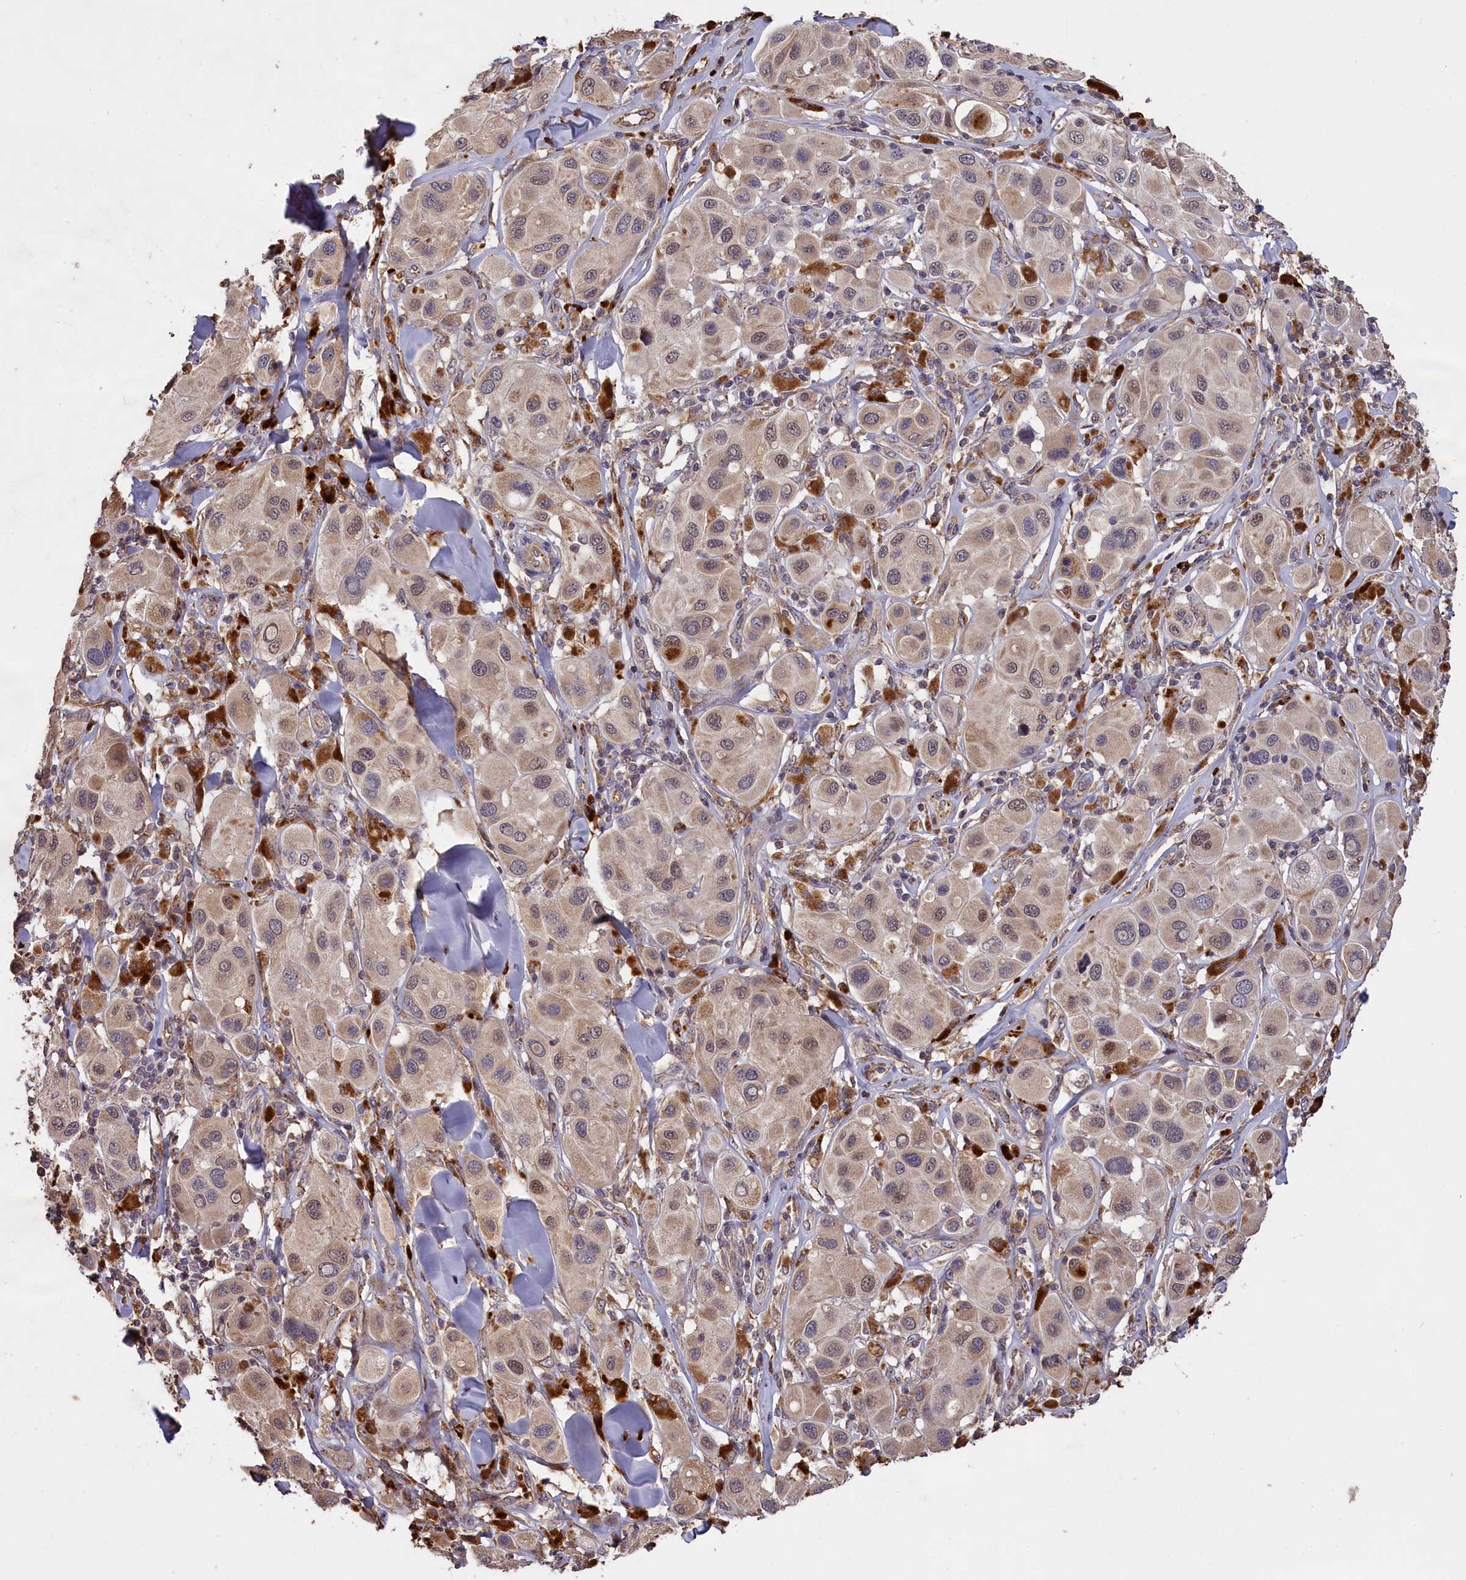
{"staining": {"intensity": "weak", "quantity": "25%-75%", "location": "cytoplasmic/membranous,nuclear"}, "tissue": "melanoma", "cell_type": "Tumor cells", "image_type": "cancer", "snomed": [{"axis": "morphology", "description": "Malignant melanoma, Metastatic site"}, {"axis": "topography", "description": "Skin"}], "caption": "Malignant melanoma (metastatic site) tissue reveals weak cytoplasmic/membranous and nuclear staining in approximately 25%-75% of tumor cells Using DAB (brown) and hematoxylin (blue) stains, captured at high magnification using brightfield microscopy.", "gene": "CLRN2", "patient": {"sex": "male", "age": 41}}